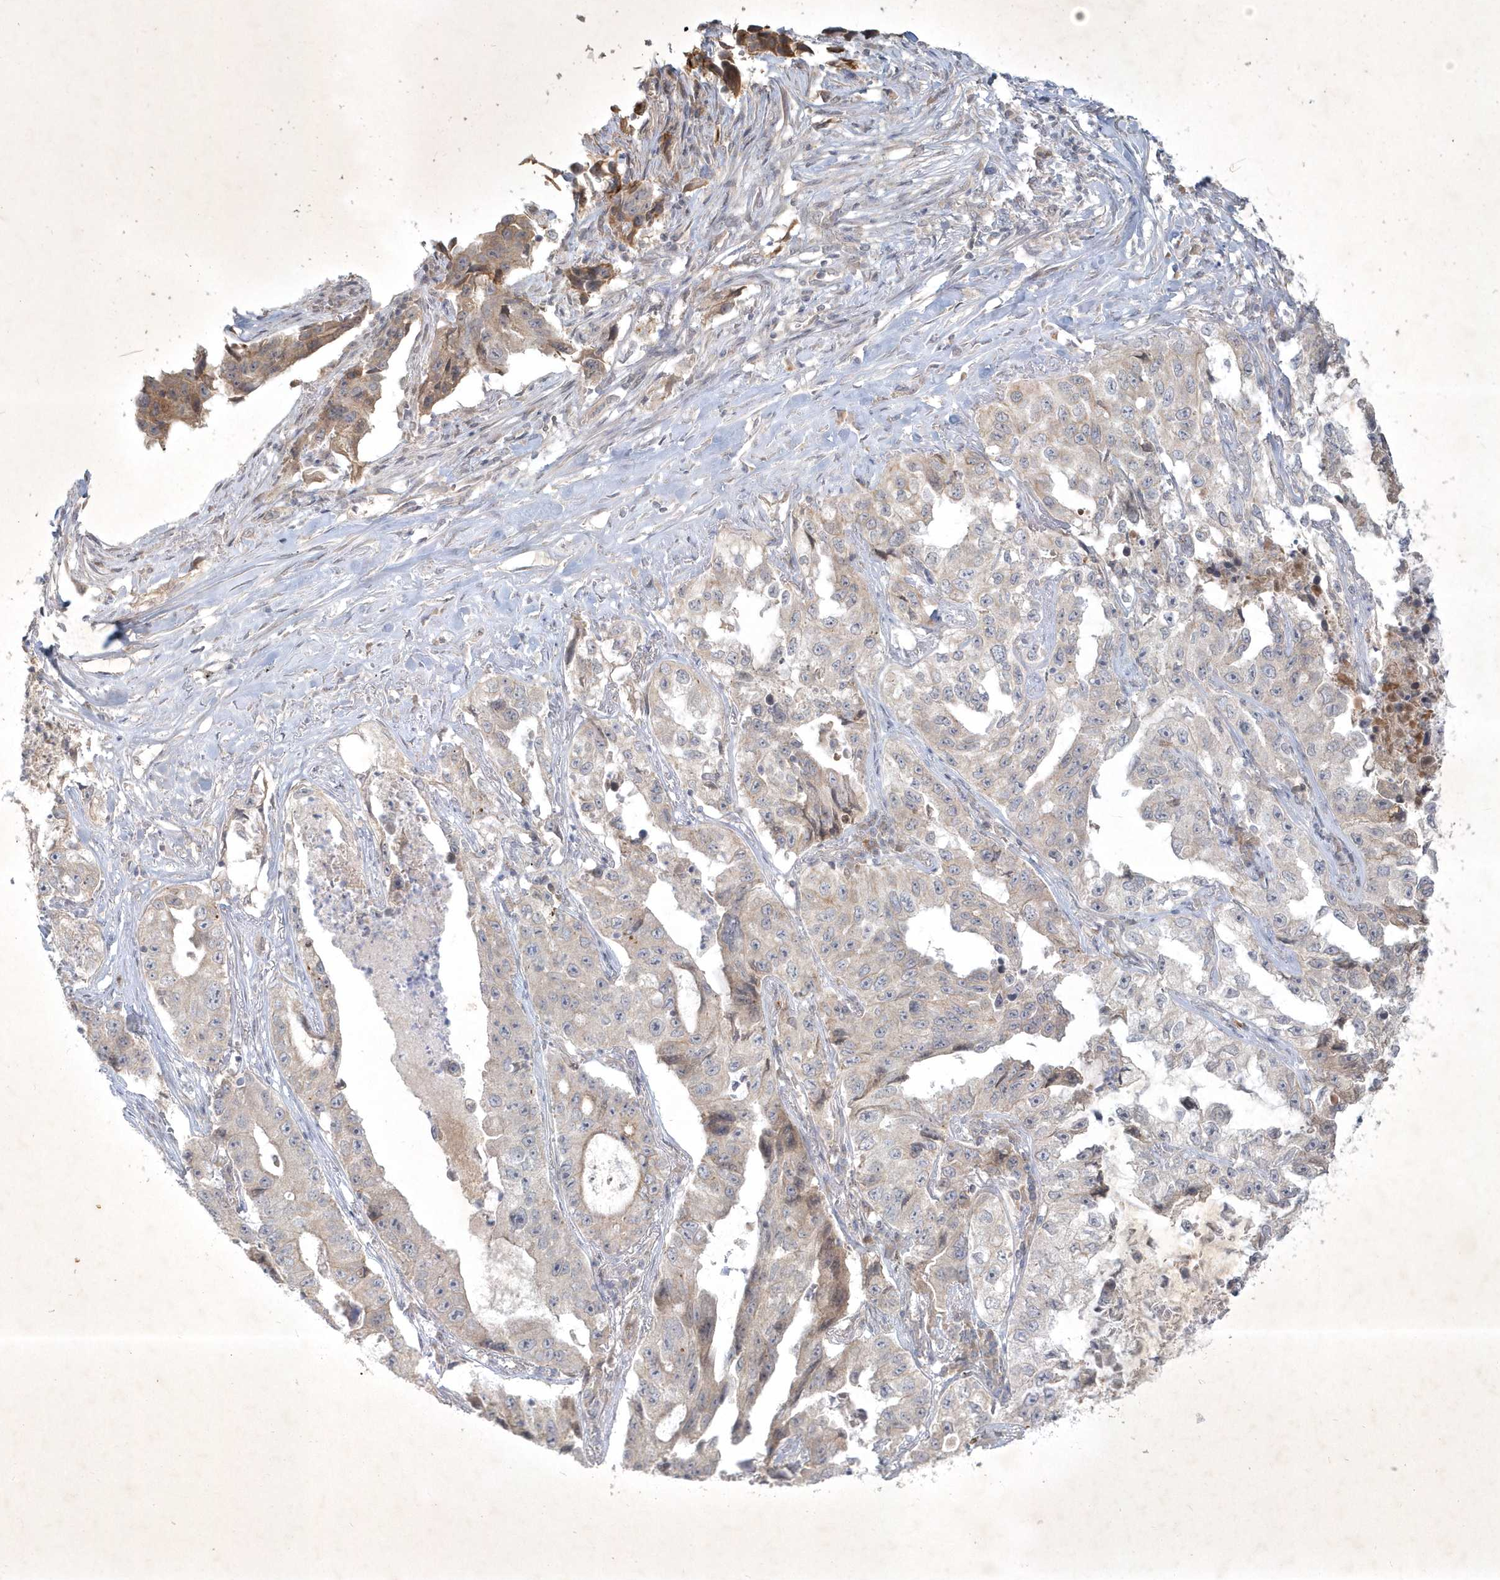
{"staining": {"intensity": "negative", "quantity": "none", "location": "none"}, "tissue": "lung cancer", "cell_type": "Tumor cells", "image_type": "cancer", "snomed": [{"axis": "morphology", "description": "Adenocarcinoma, NOS"}, {"axis": "topography", "description": "Lung"}], "caption": "There is no significant expression in tumor cells of lung cancer (adenocarcinoma).", "gene": "BOD1", "patient": {"sex": "female", "age": 51}}